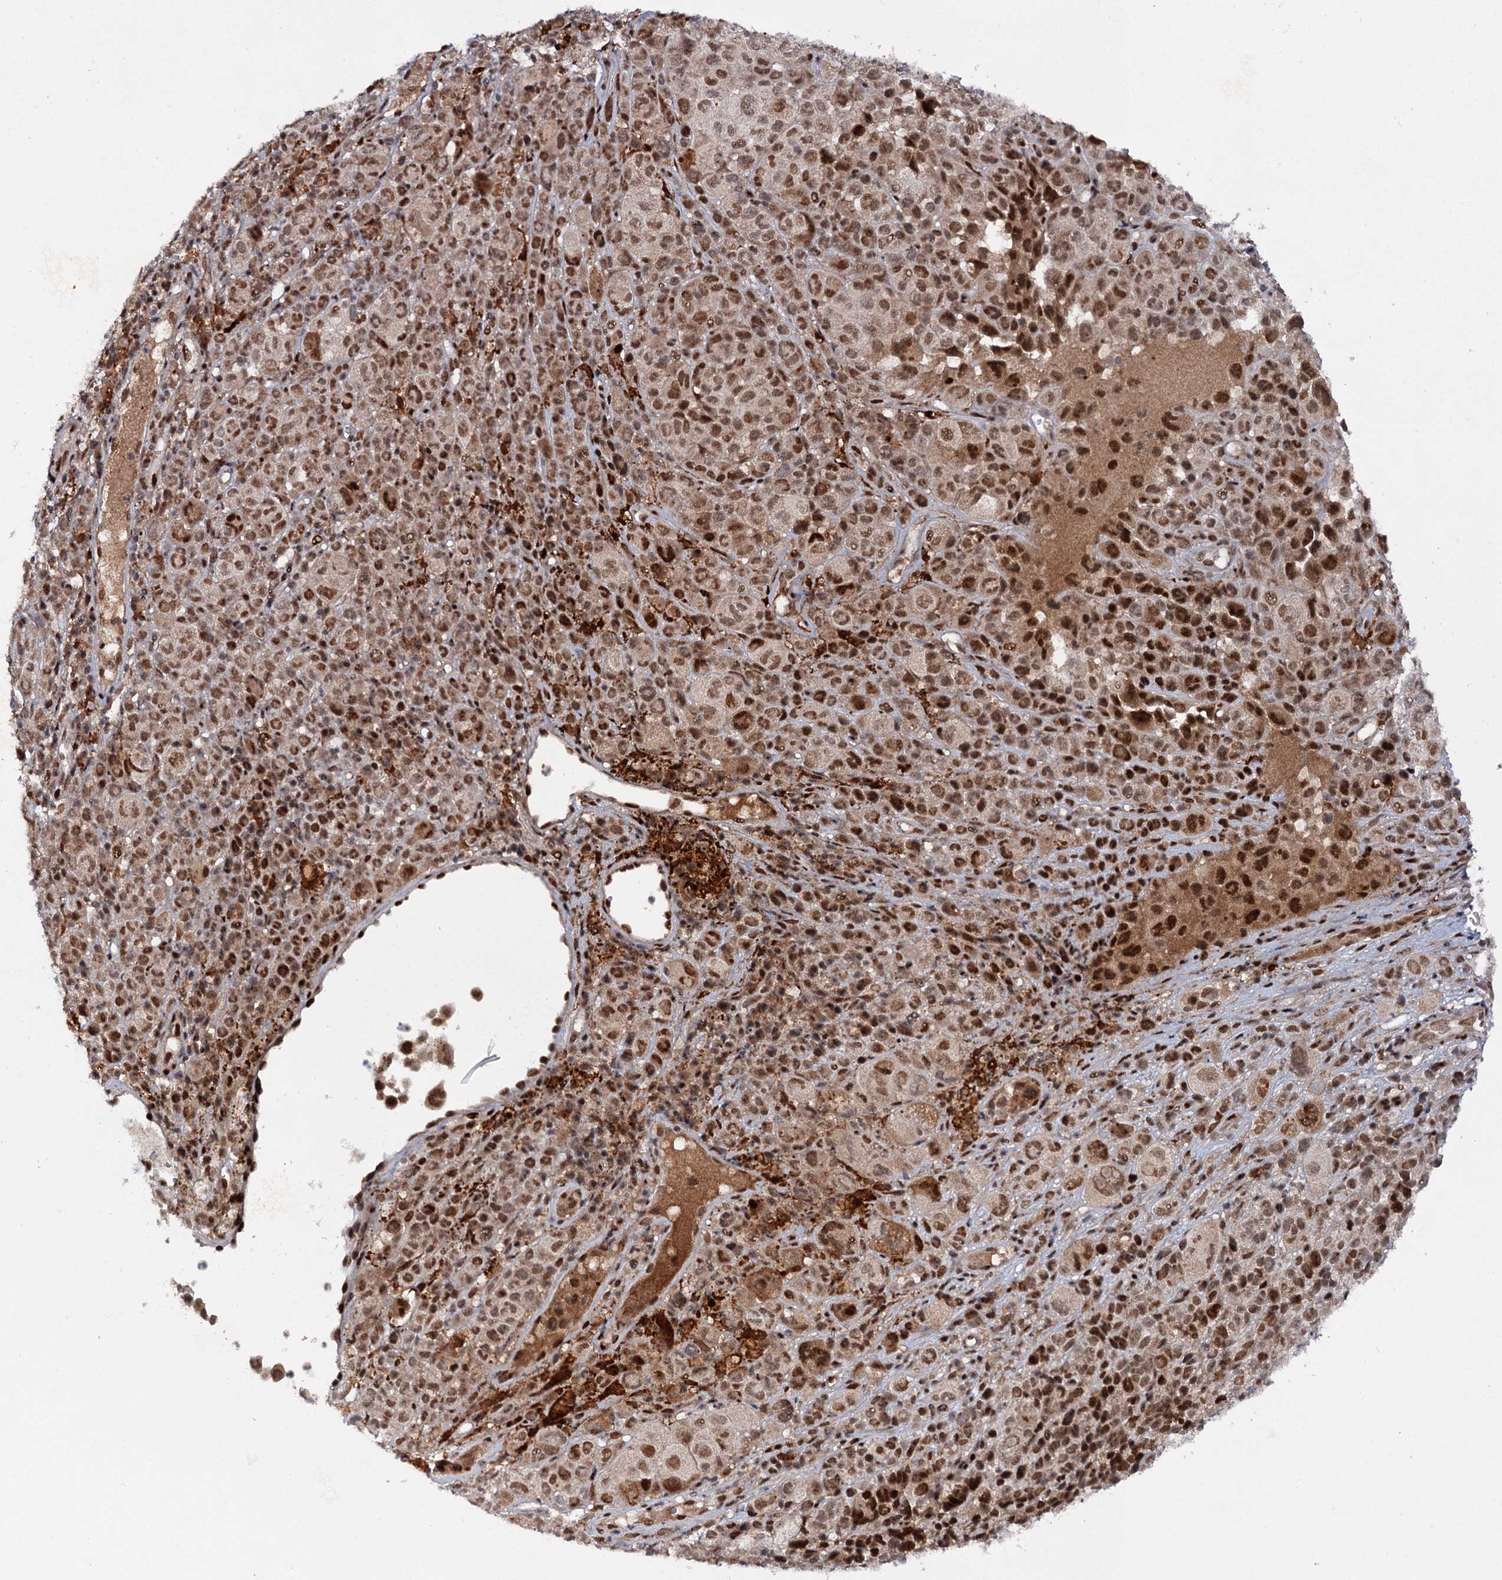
{"staining": {"intensity": "moderate", "quantity": ">75%", "location": "nuclear"}, "tissue": "melanoma", "cell_type": "Tumor cells", "image_type": "cancer", "snomed": [{"axis": "morphology", "description": "Malignant melanoma, NOS"}, {"axis": "topography", "description": "Skin of trunk"}], "caption": "Immunohistochemistry staining of melanoma, which shows medium levels of moderate nuclear expression in about >75% of tumor cells indicating moderate nuclear protein expression. The staining was performed using DAB (brown) for protein detection and nuclei were counterstained in hematoxylin (blue).", "gene": "BUD13", "patient": {"sex": "male", "age": 71}}